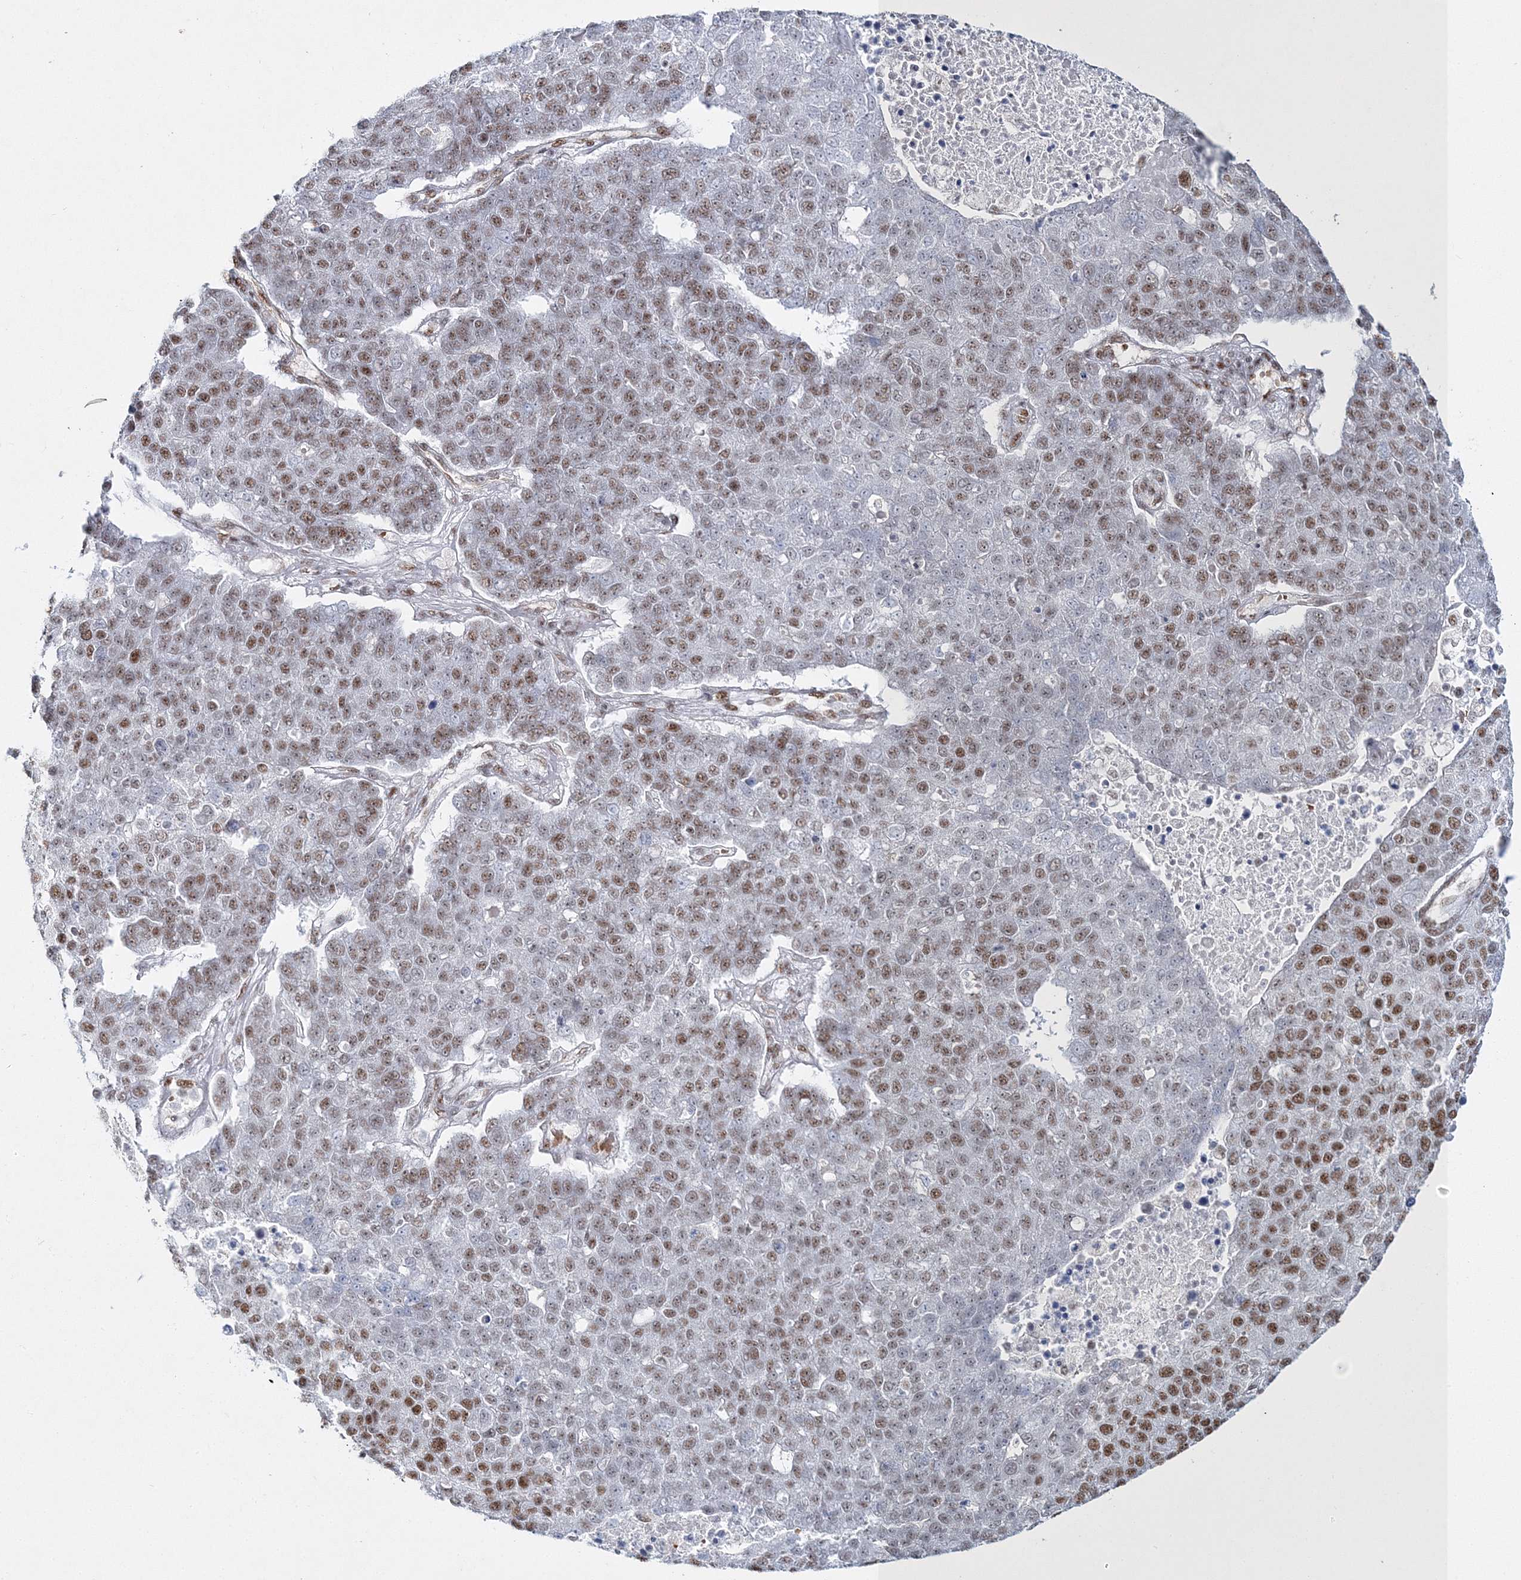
{"staining": {"intensity": "moderate", "quantity": ">75%", "location": "nuclear"}, "tissue": "pancreatic cancer", "cell_type": "Tumor cells", "image_type": "cancer", "snomed": [{"axis": "morphology", "description": "Adenocarcinoma, NOS"}, {"axis": "topography", "description": "Pancreas"}], "caption": "Pancreatic adenocarcinoma was stained to show a protein in brown. There is medium levels of moderate nuclear staining in about >75% of tumor cells. The protein of interest is stained brown, and the nuclei are stained in blue (DAB IHC with brightfield microscopy, high magnification).", "gene": "QRICH1", "patient": {"sex": "female", "age": 61}}